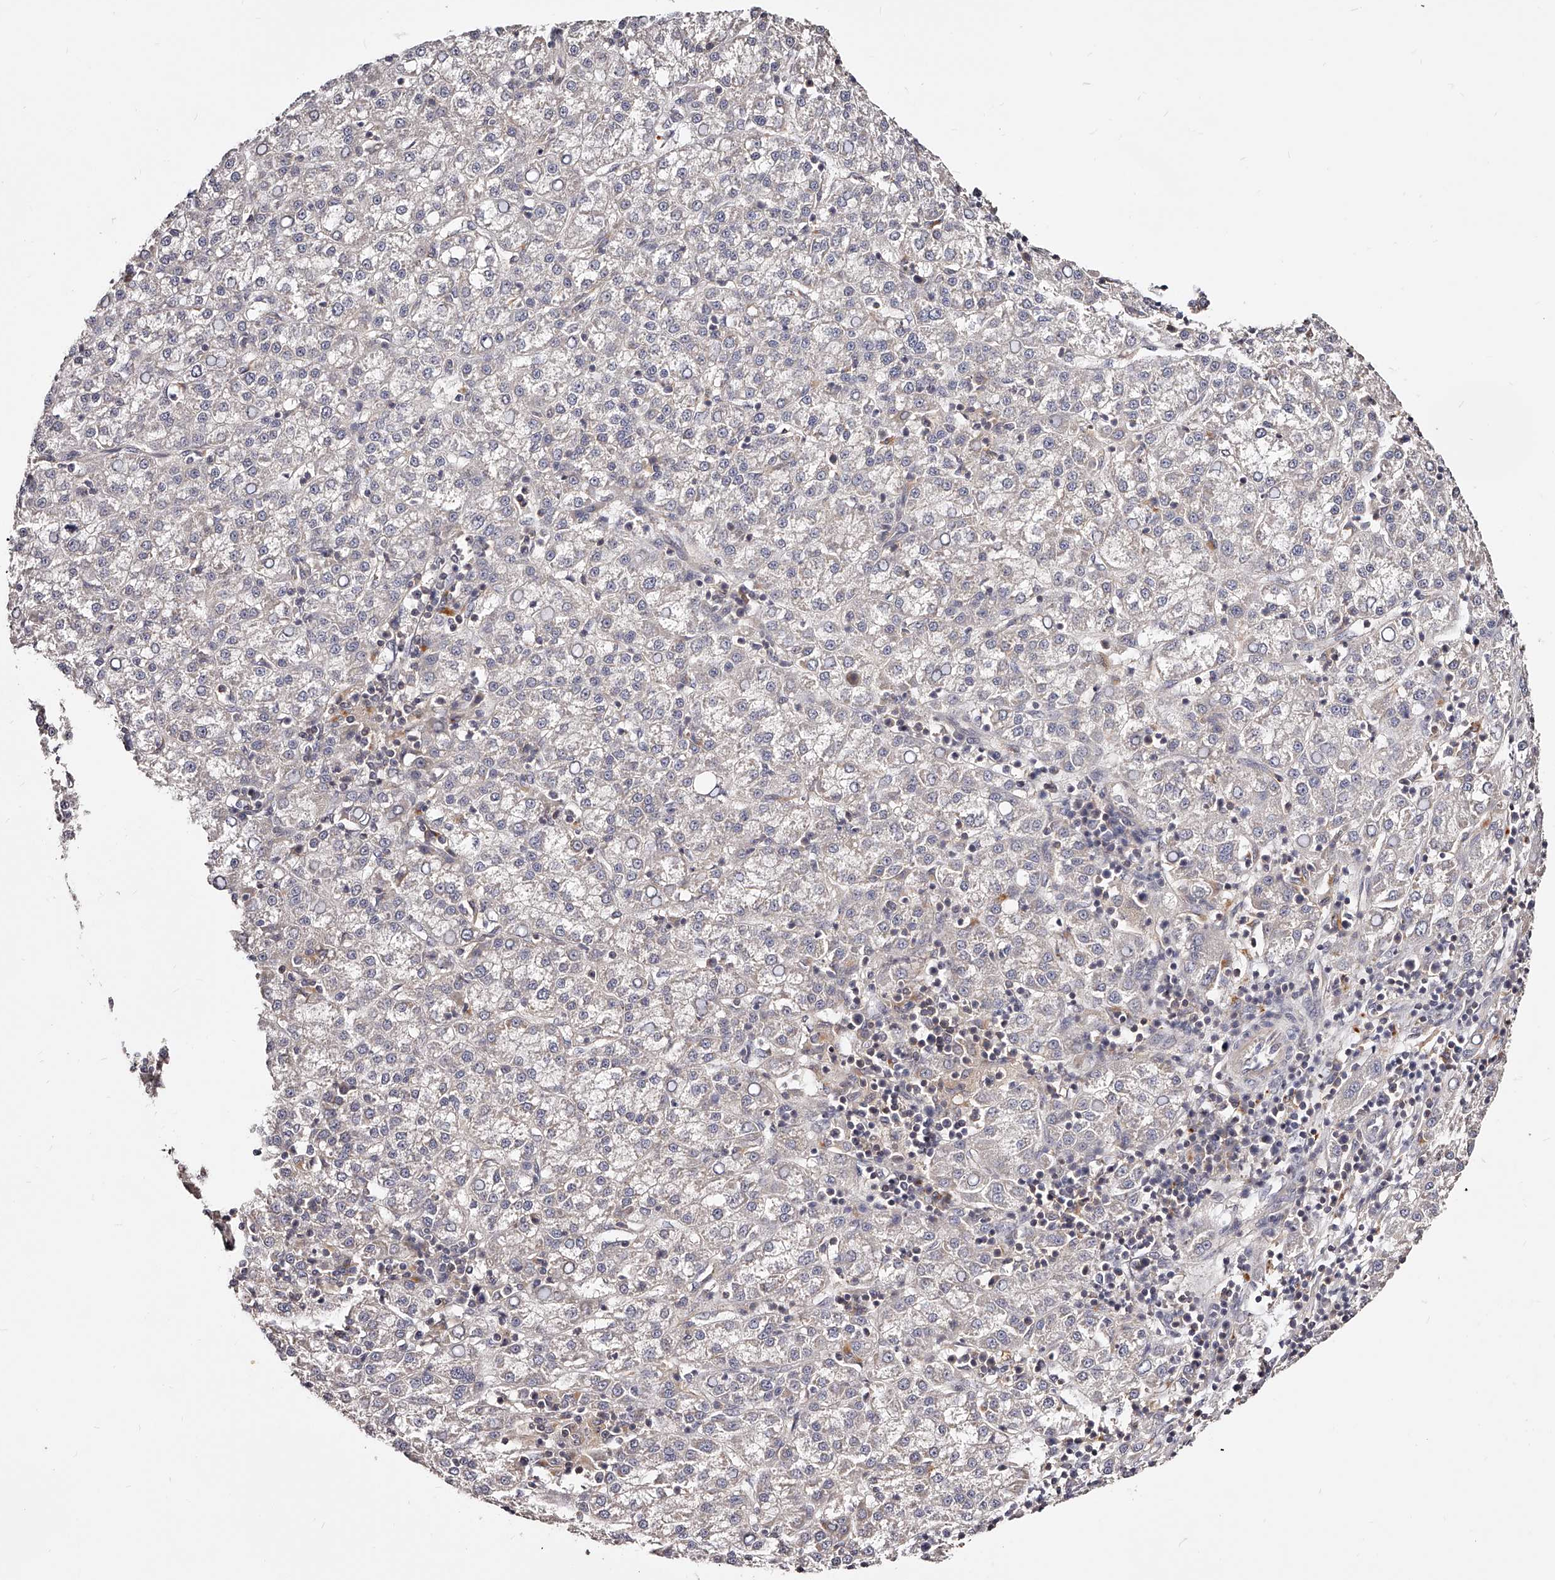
{"staining": {"intensity": "negative", "quantity": "none", "location": "none"}, "tissue": "liver cancer", "cell_type": "Tumor cells", "image_type": "cancer", "snomed": [{"axis": "morphology", "description": "Carcinoma, Hepatocellular, NOS"}, {"axis": "topography", "description": "Liver"}], "caption": "IHC photomicrograph of neoplastic tissue: liver hepatocellular carcinoma stained with DAB shows no significant protein expression in tumor cells. Nuclei are stained in blue.", "gene": "PHACTR1", "patient": {"sex": "female", "age": 58}}